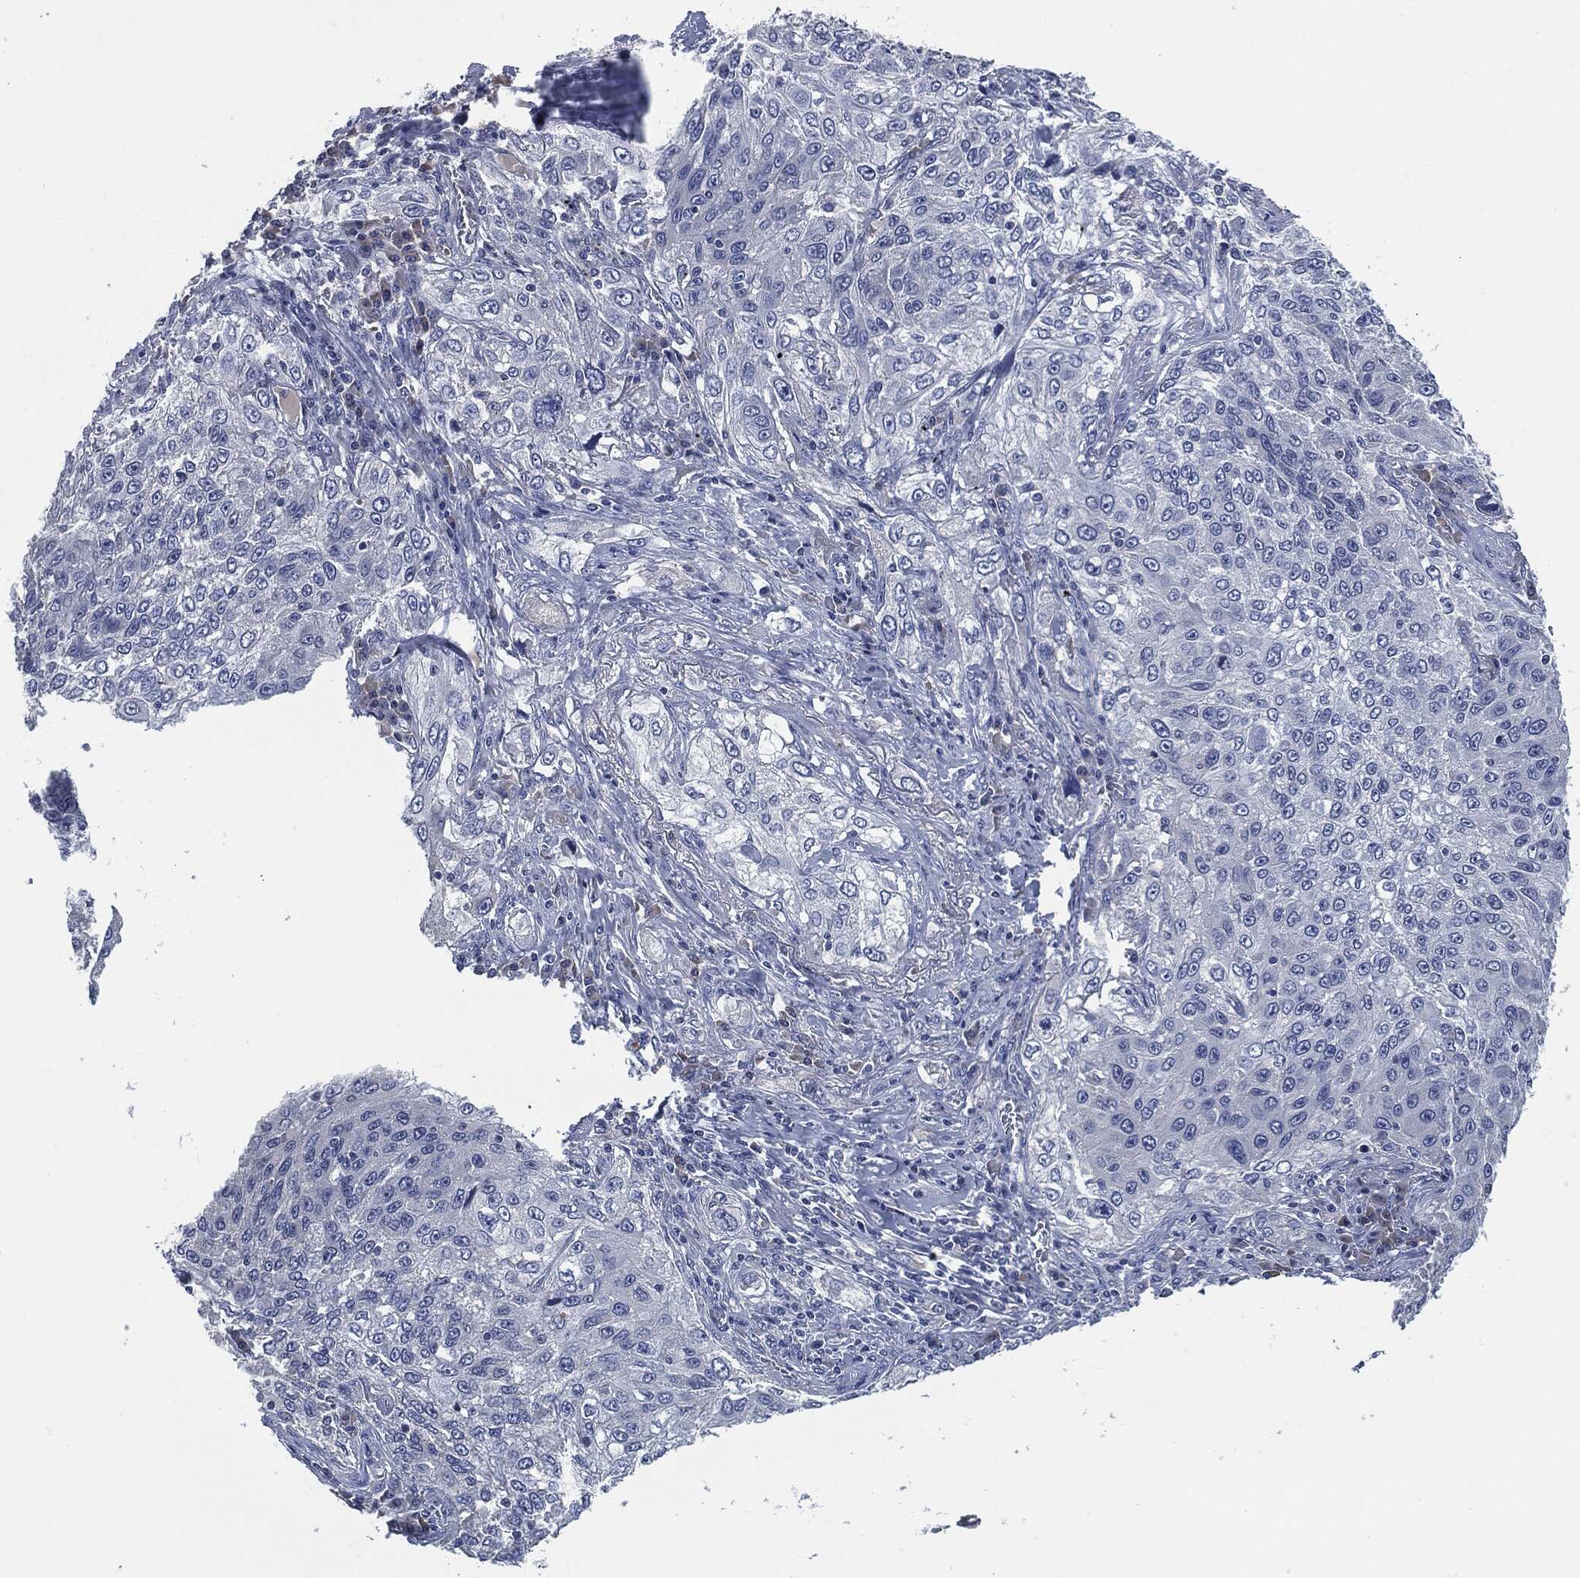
{"staining": {"intensity": "negative", "quantity": "none", "location": "none"}, "tissue": "lung cancer", "cell_type": "Tumor cells", "image_type": "cancer", "snomed": [{"axis": "morphology", "description": "Squamous cell carcinoma, NOS"}, {"axis": "topography", "description": "Lung"}], "caption": "Immunohistochemical staining of lung cancer demonstrates no significant expression in tumor cells.", "gene": "IL2RG", "patient": {"sex": "female", "age": 69}}